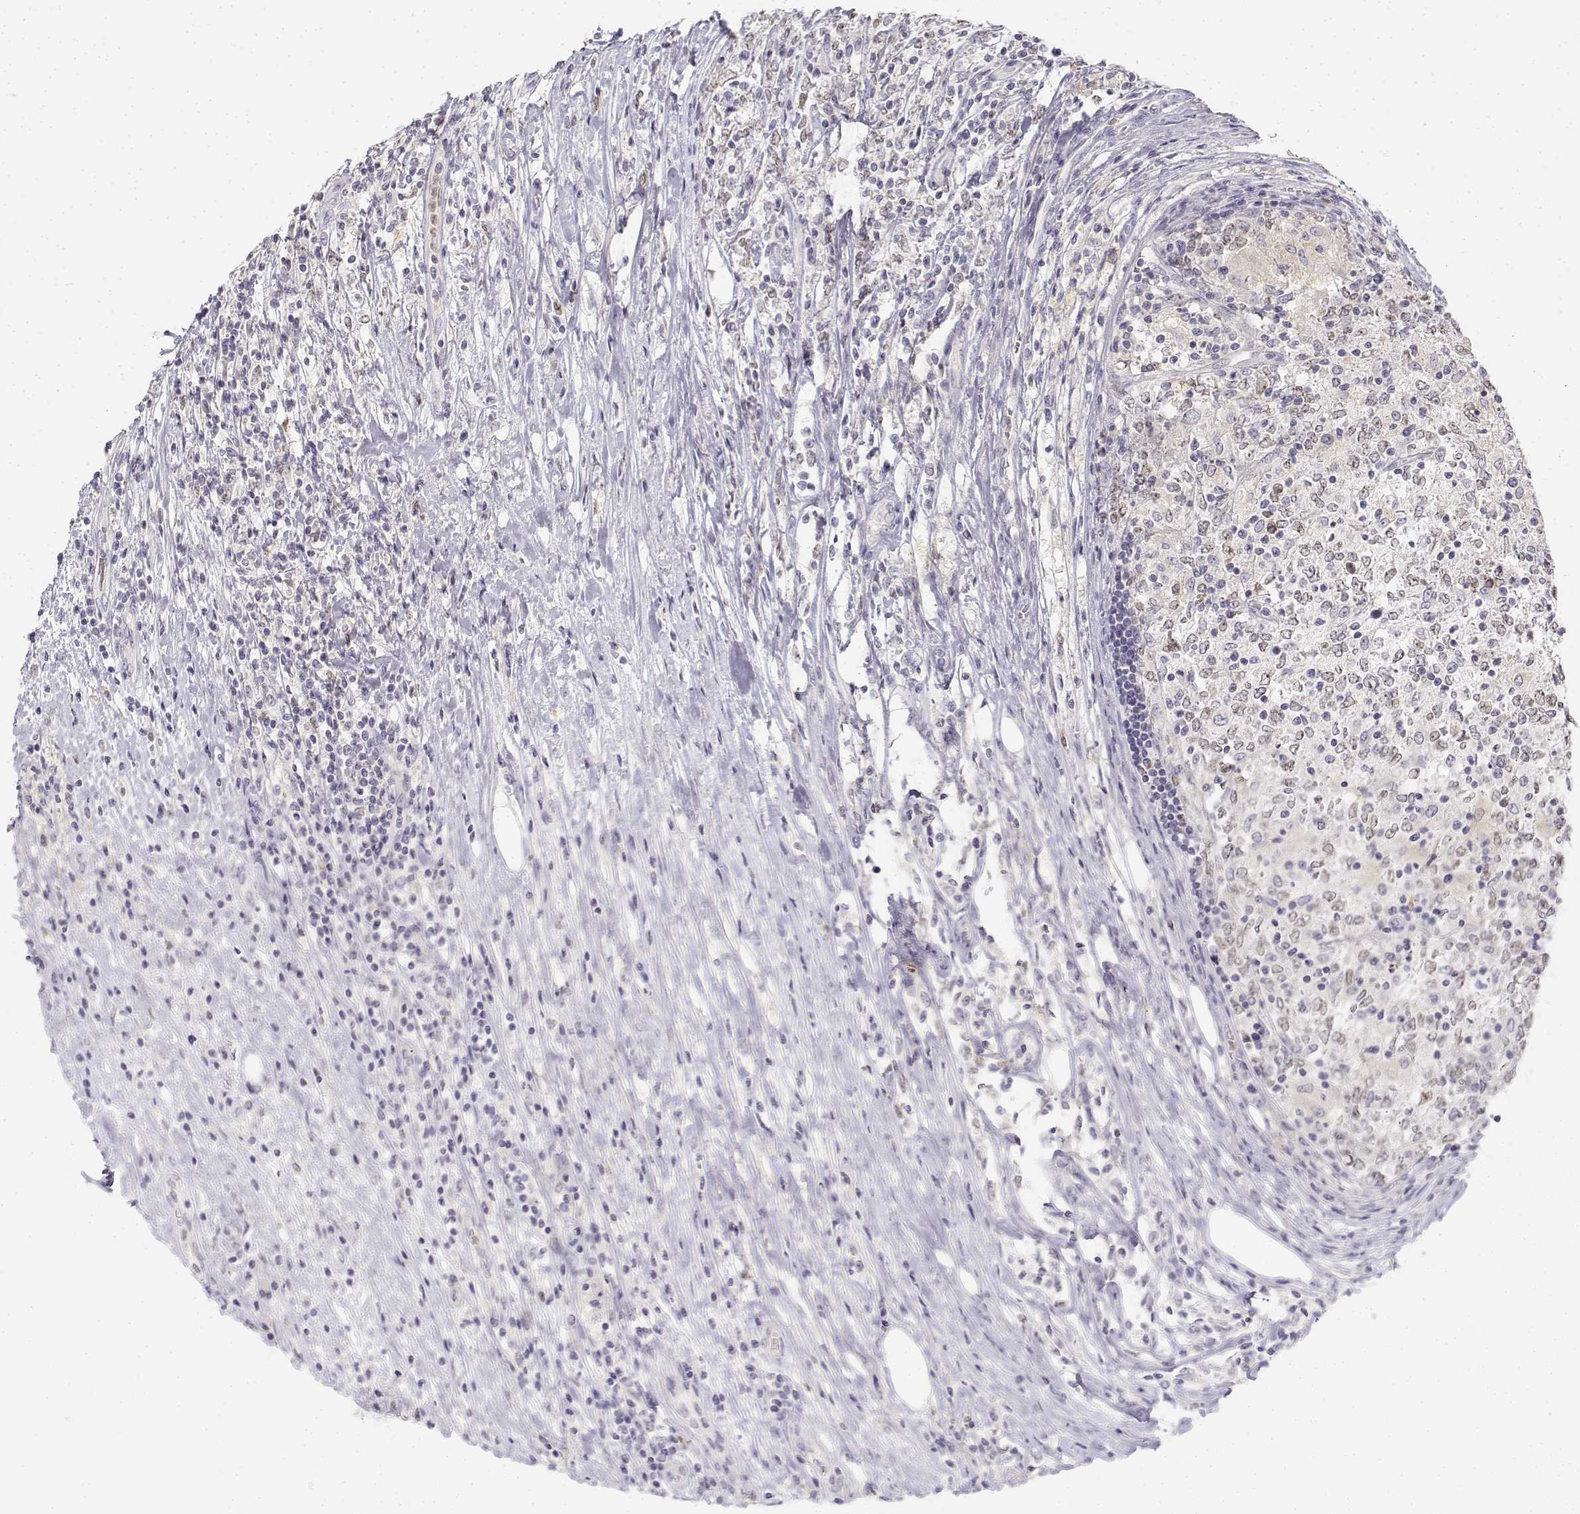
{"staining": {"intensity": "negative", "quantity": "none", "location": "none"}, "tissue": "lymphoma", "cell_type": "Tumor cells", "image_type": "cancer", "snomed": [{"axis": "morphology", "description": "Malignant lymphoma, non-Hodgkin's type, High grade"}, {"axis": "topography", "description": "Lymph node"}], "caption": "Tumor cells show no significant expression in malignant lymphoma, non-Hodgkin's type (high-grade).", "gene": "GLIPR1L2", "patient": {"sex": "female", "age": 84}}